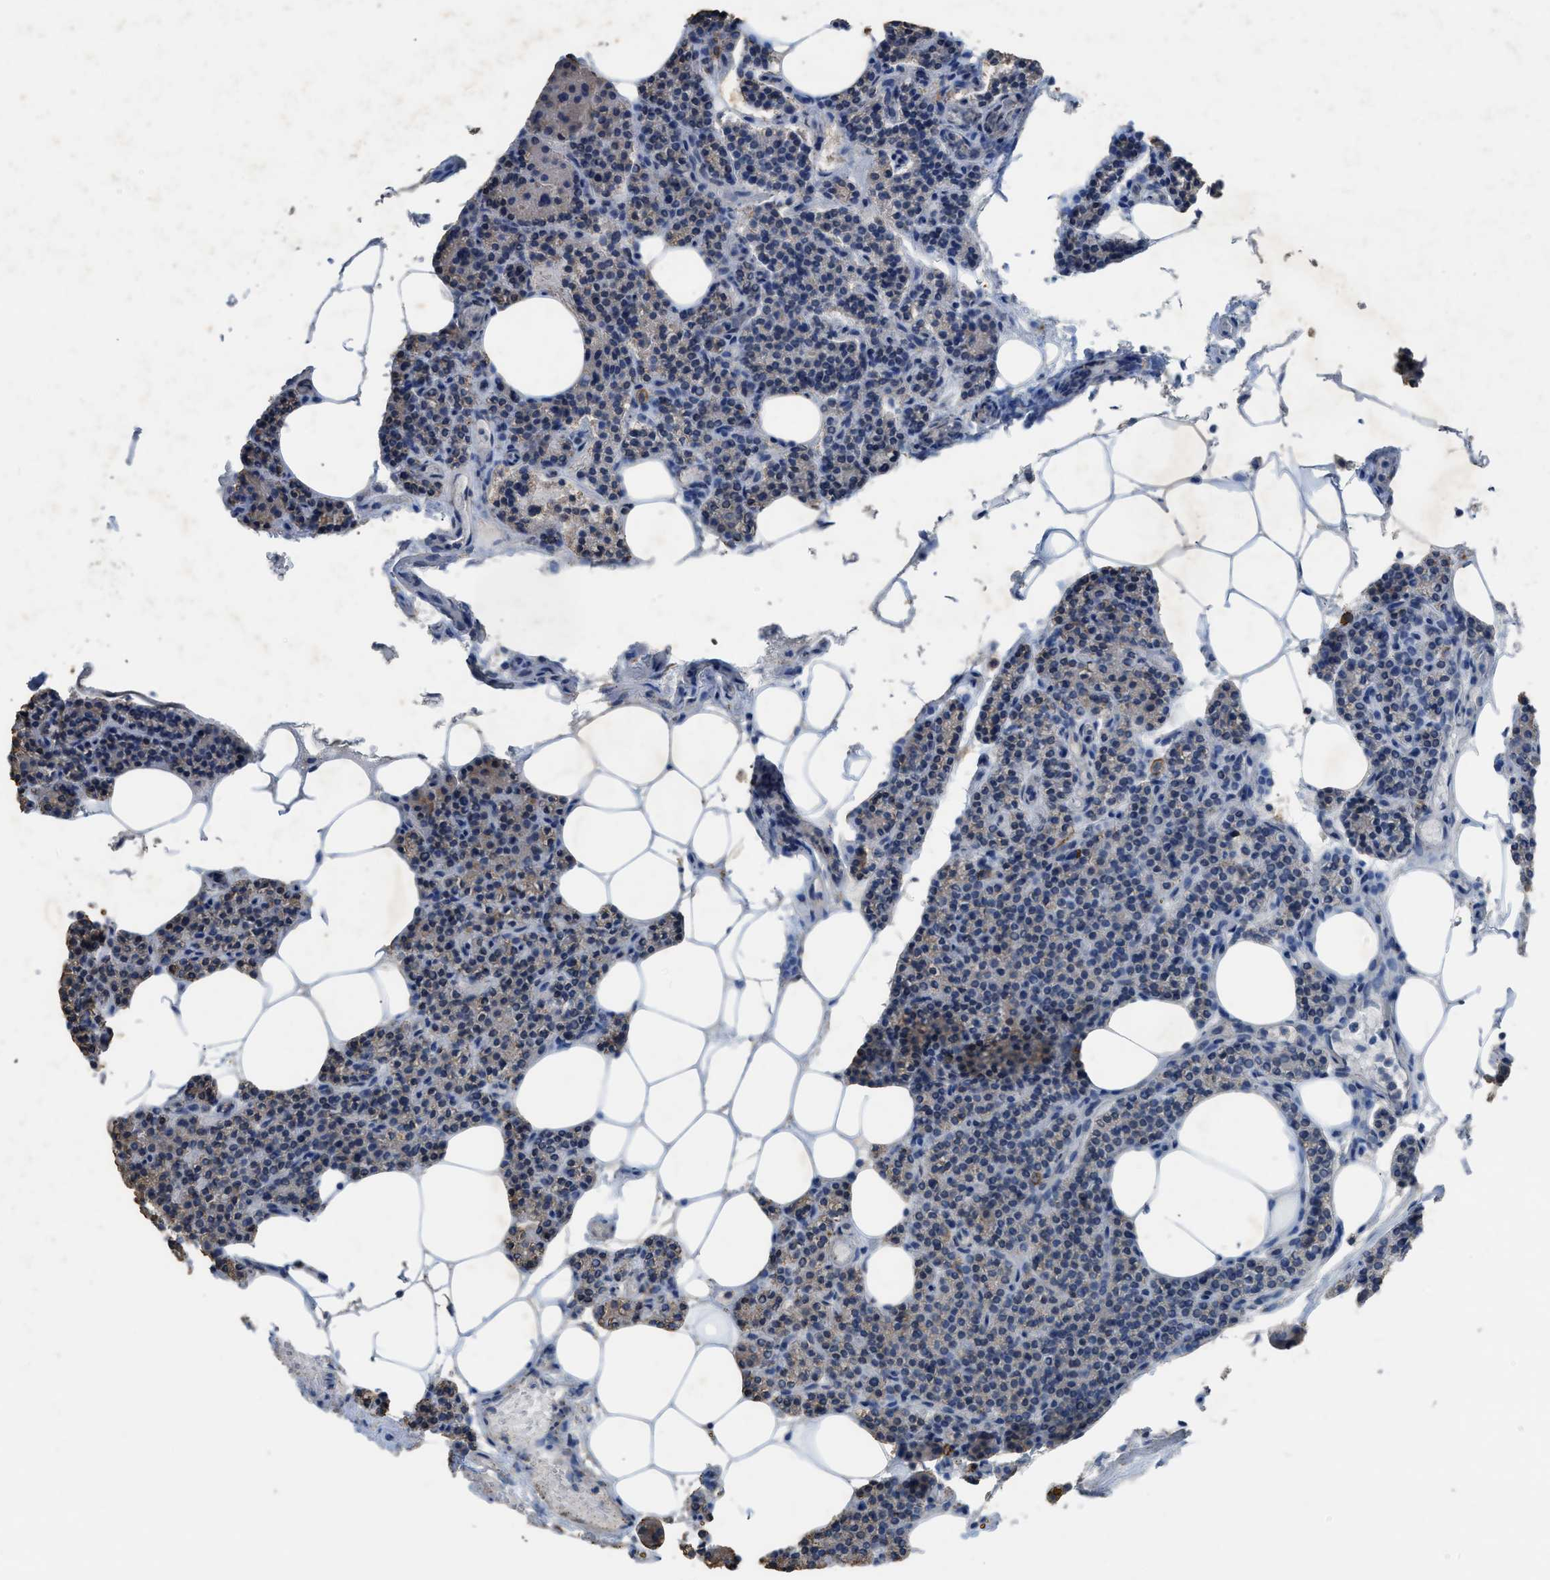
{"staining": {"intensity": "weak", "quantity": "25%-75%", "location": "cytoplasmic/membranous"}, "tissue": "parathyroid gland", "cell_type": "Glandular cells", "image_type": "normal", "snomed": [{"axis": "morphology", "description": "Normal tissue, NOS"}, {"axis": "morphology", "description": "Adenoma, NOS"}, {"axis": "topography", "description": "Parathyroid gland"}], "caption": "Weak cytoplasmic/membranous positivity is identified in about 25%-75% of glandular cells in normal parathyroid gland. The staining was performed using DAB (3,3'-diaminobenzidine) to visualize the protein expression in brown, while the nuclei were stained in blue with hematoxylin (Magnification: 20x).", "gene": "OR51E1", "patient": {"sex": "female", "age": 70}}